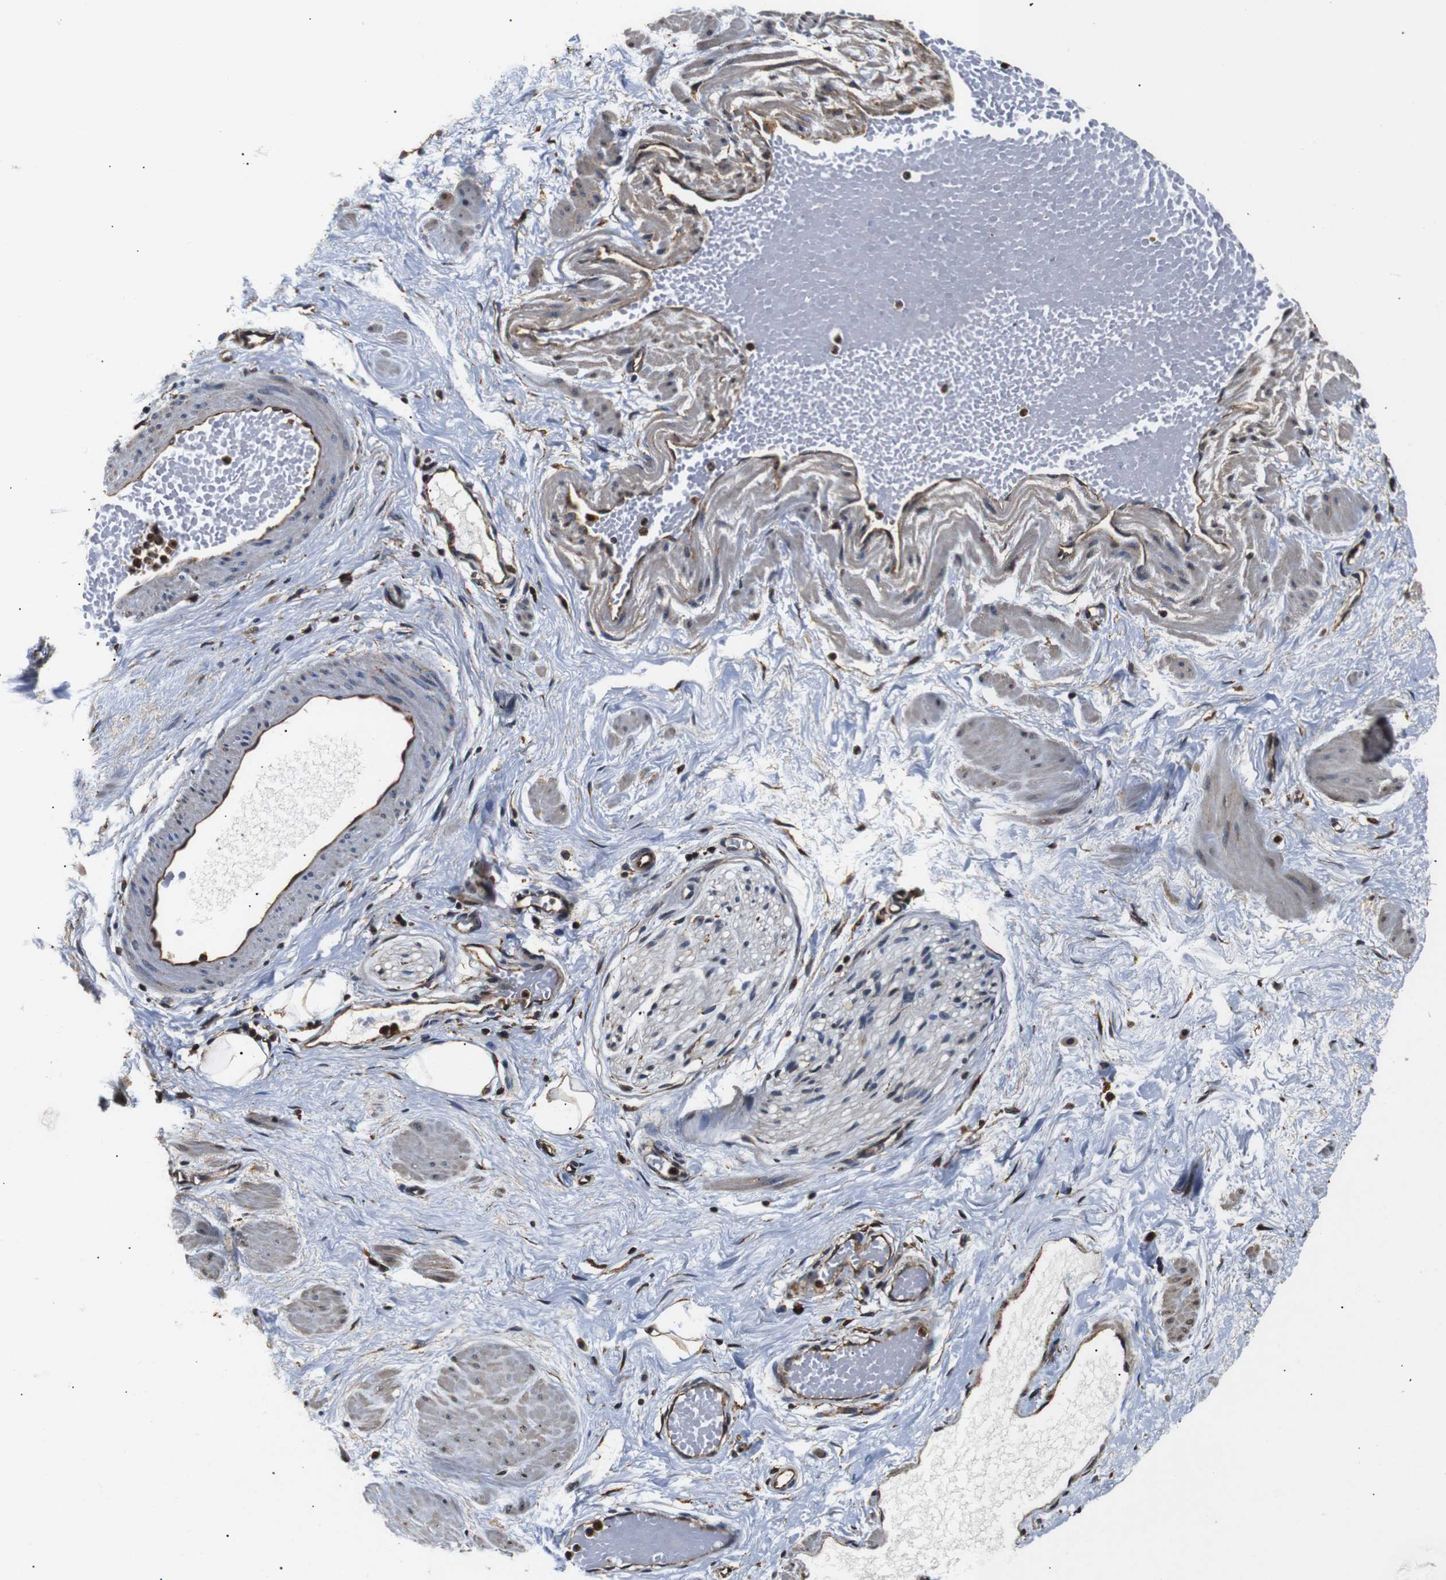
{"staining": {"intensity": "moderate", "quantity": ">75%", "location": "cytoplasmic/membranous"}, "tissue": "adipose tissue", "cell_type": "Adipocytes", "image_type": "normal", "snomed": [{"axis": "morphology", "description": "Normal tissue, NOS"}, {"axis": "topography", "description": "Soft tissue"}, {"axis": "topography", "description": "Vascular tissue"}], "caption": "An image showing moderate cytoplasmic/membranous staining in about >75% of adipocytes in benign adipose tissue, as visualized by brown immunohistochemical staining.", "gene": "HHIP", "patient": {"sex": "female", "age": 35}}